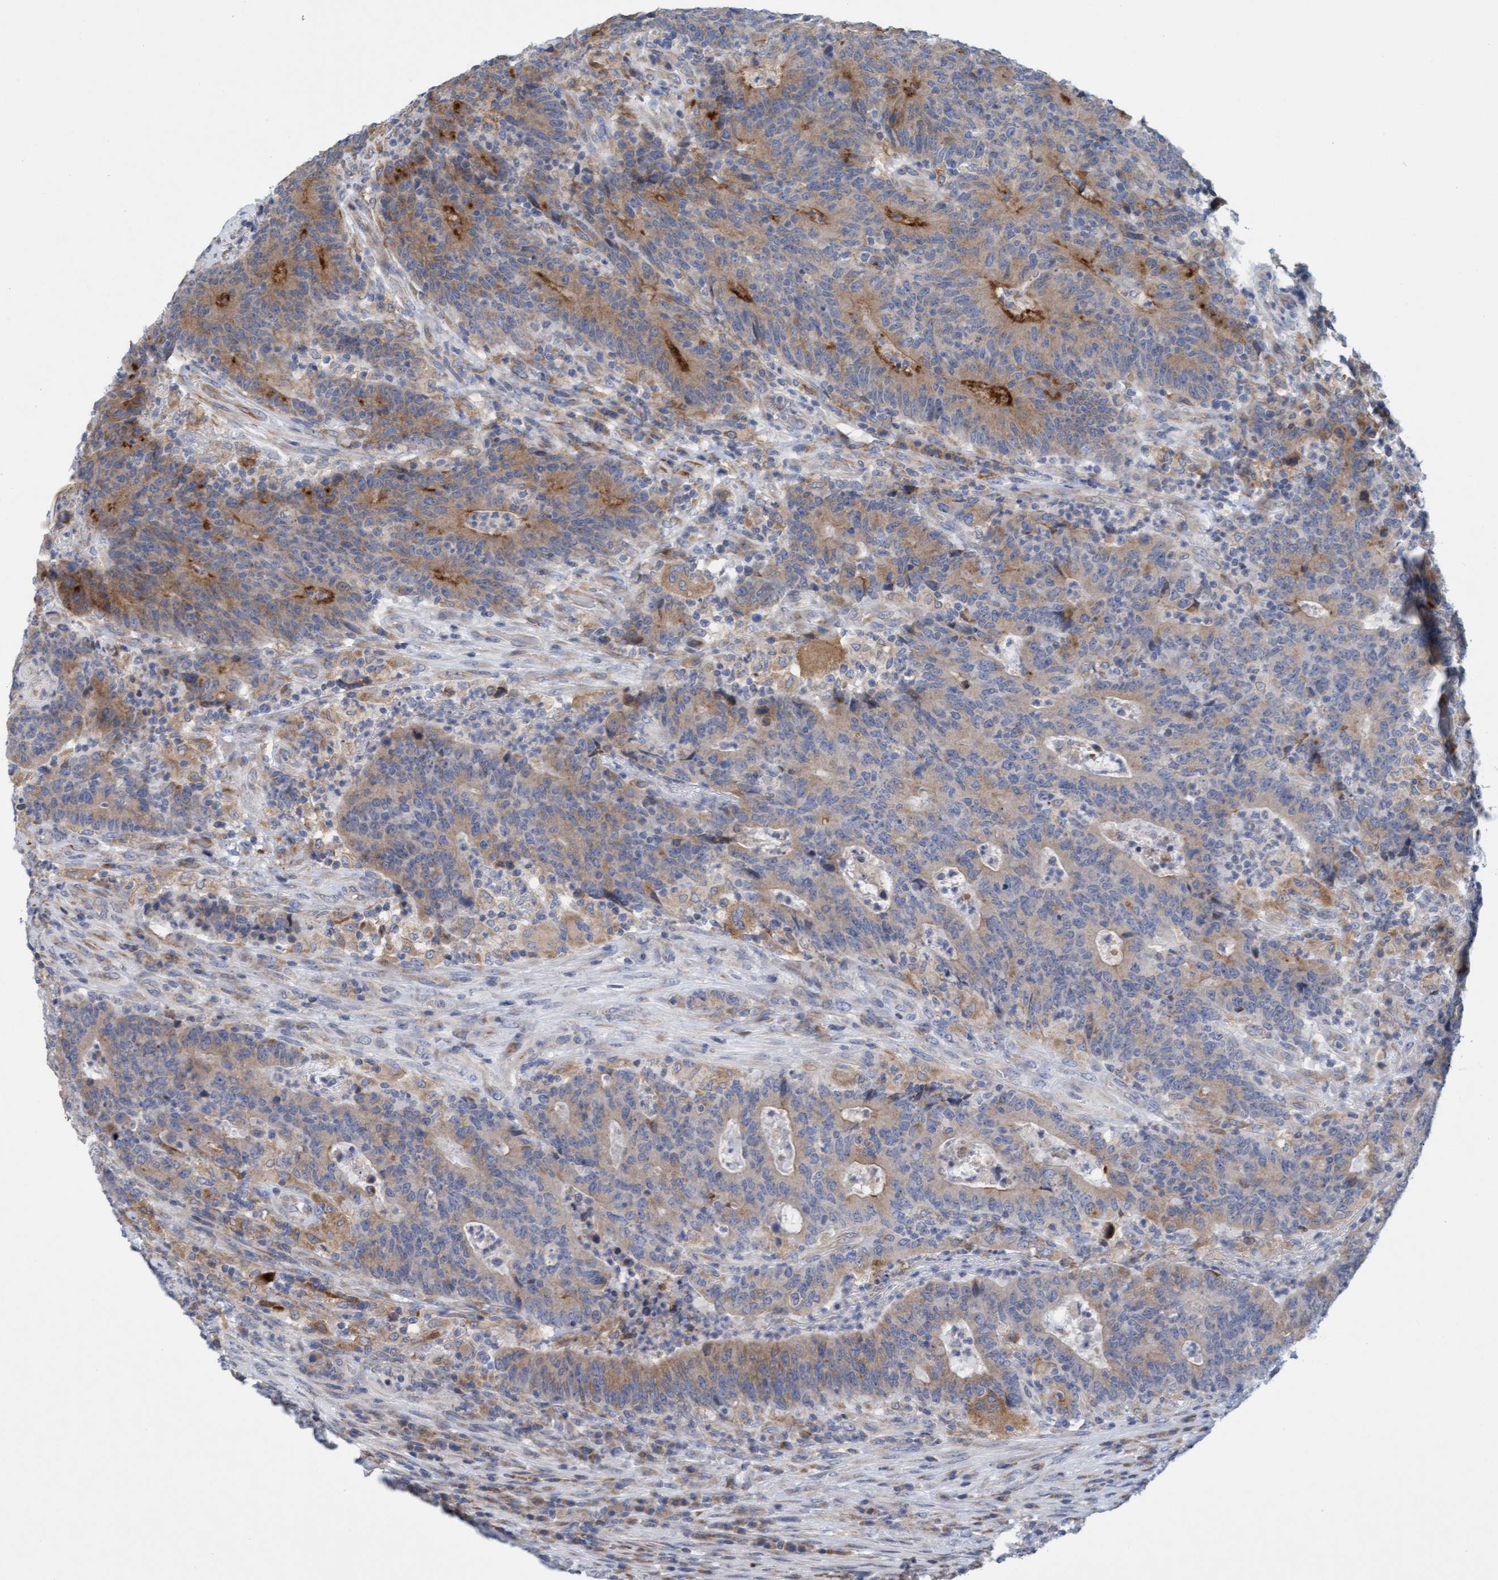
{"staining": {"intensity": "moderate", "quantity": "25%-75%", "location": "cytoplasmic/membranous"}, "tissue": "colorectal cancer", "cell_type": "Tumor cells", "image_type": "cancer", "snomed": [{"axis": "morphology", "description": "Normal tissue, NOS"}, {"axis": "morphology", "description": "Adenocarcinoma, NOS"}, {"axis": "topography", "description": "Colon"}], "caption": "Adenocarcinoma (colorectal) stained with DAB immunohistochemistry (IHC) demonstrates medium levels of moderate cytoplasmic/membranous expression in about 25%-75% of tumor cells.", "gene": "SLC28A3", "patient": {"sex": "female", "age": 75}}